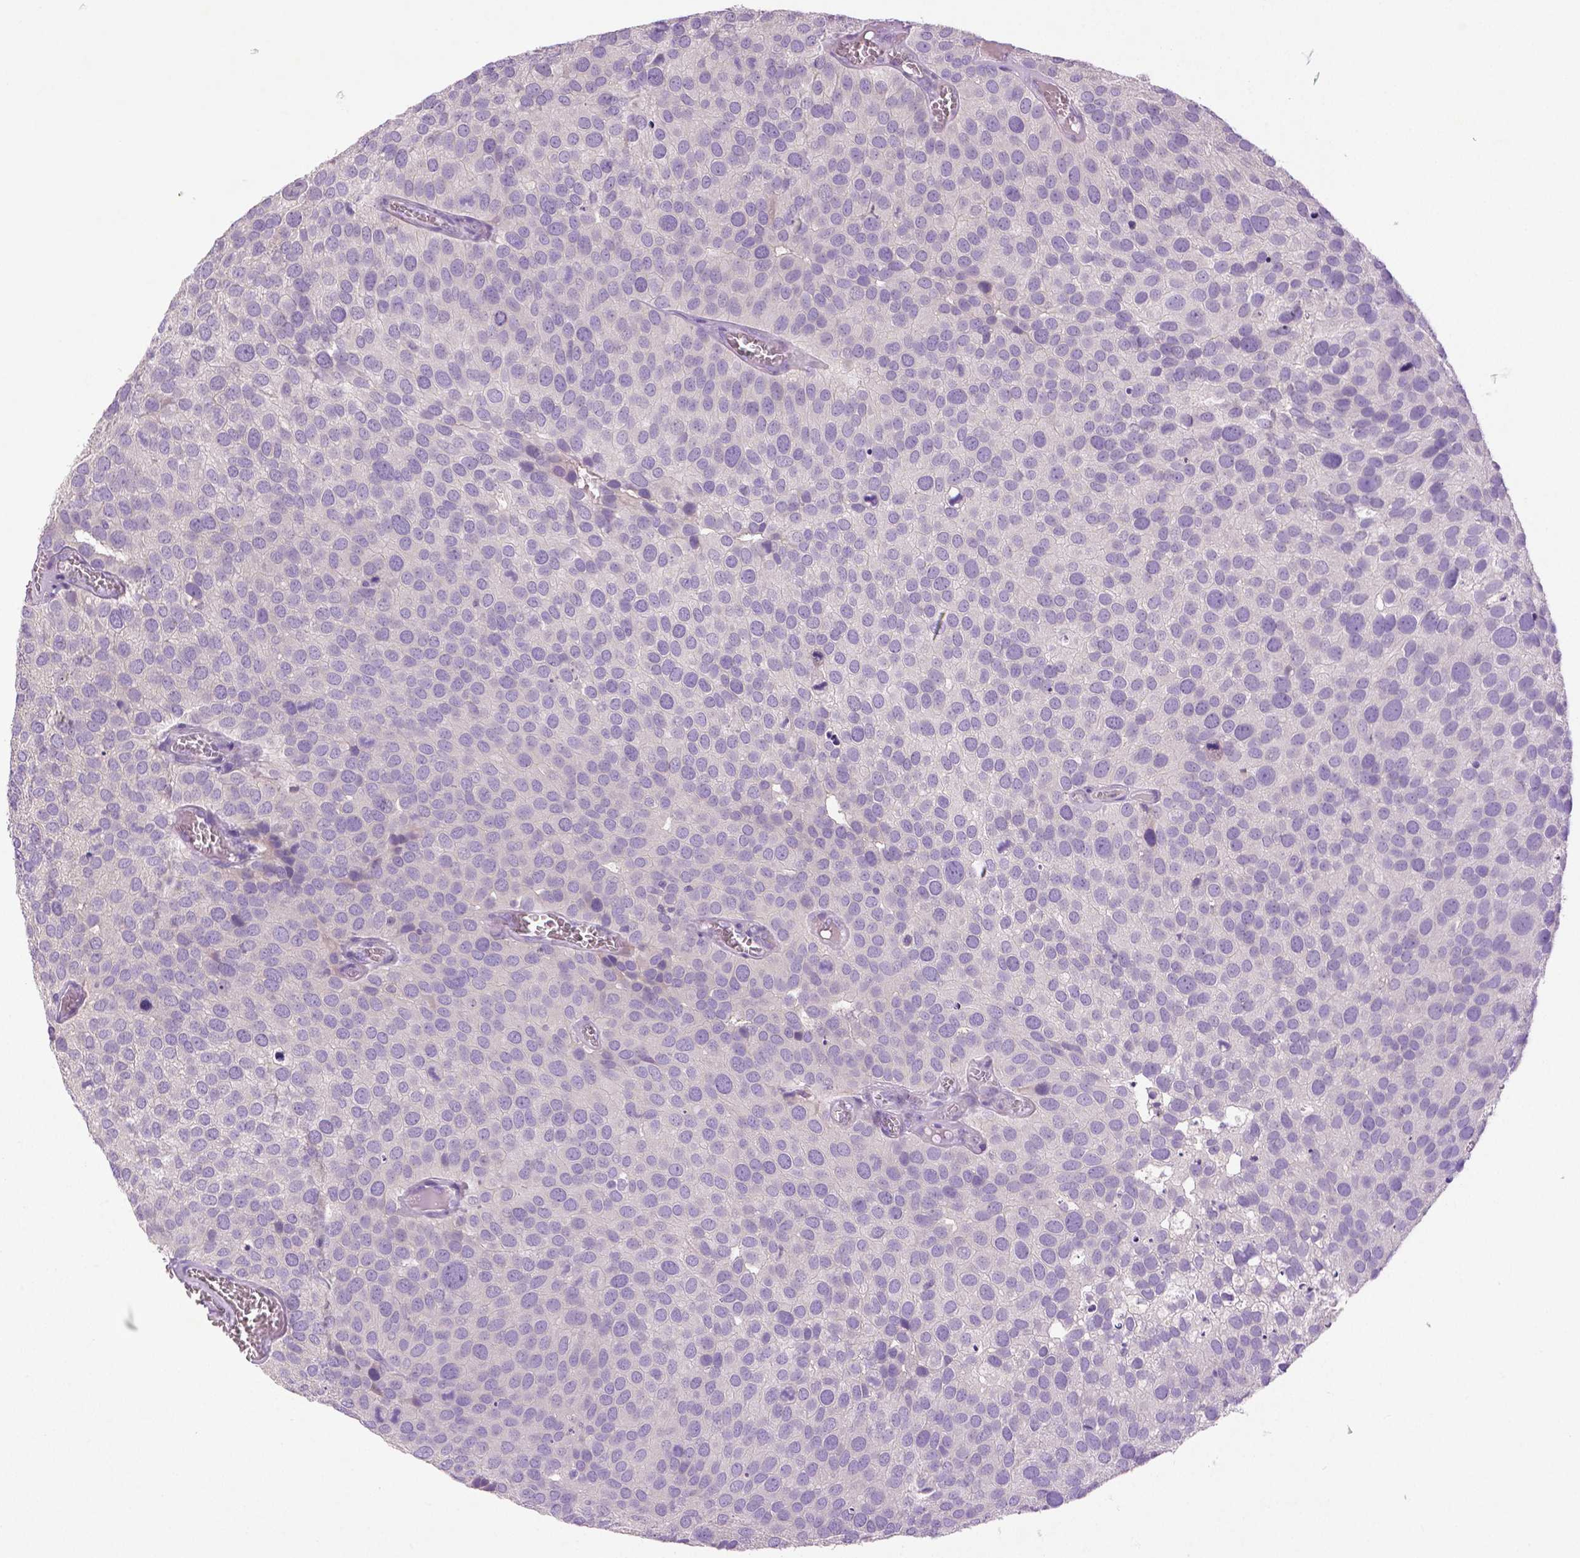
{"staining": {"intensity": "negative", "quantity": "none", "location": "none"}, "tissue": "urothelial cancer", "cell_type": "Tumor cells", "image_type": "cancer", "snomed": [{"axis": "morphology", "description": "Urothelial carcinoma, Low grade"}, {"axis": "topography", "description": "Urinary bladder"}], "caption": "High magnification brightfield microscopy of urothelial carcinoma (low-grade) stained with DAB (3,3'-diaminobenzidine) (brown) and counterstained with hematoxylin (blue): tumor cells show no significant positivity.", "gene": "DNAH12", "patient": {"sex": "female", "age": 69}}